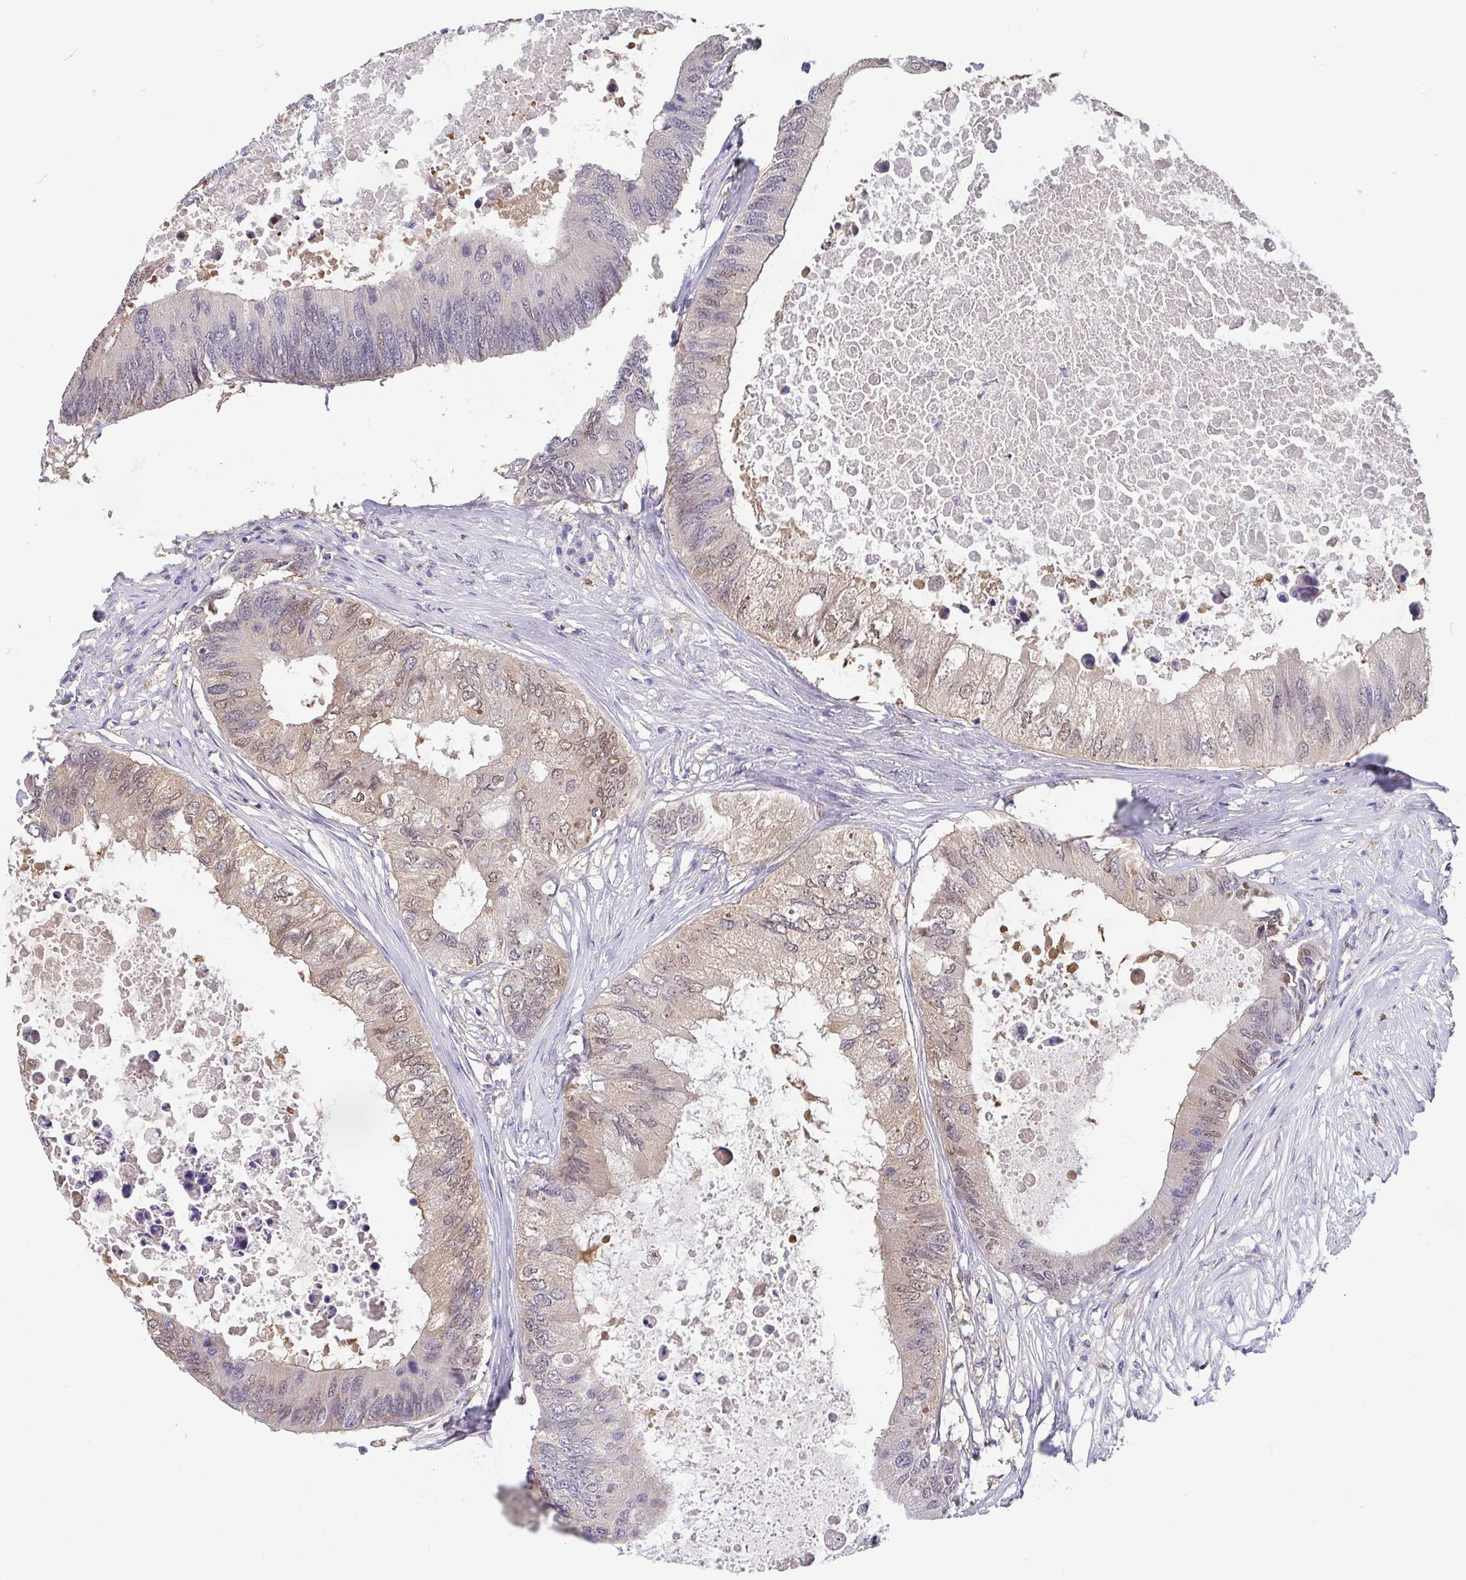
{"staining": {"intensity": "weak", "quantity": "<25%", "location": "cytoplasmic/membranous,nuclear"}, "tissue": "colorectal cancer", "cell_type": "Tumor cells", "image_type": "cancer", "snomed": [{"axis": "morphology", "description": "Adenocarcinoma, NOS"}, {"axis": "topography", "description": "Colon"}], "caption": "Immunohistochemistry (IHC) image of neoplastic tissue: adenocarcinoma (colorectal) stained with DAB (3,3'-diaminobenzidine) displays no significant protein positivity in tumor cells.", "gene": "IDH1", "patient": {"sex": "male", "age": 71}}